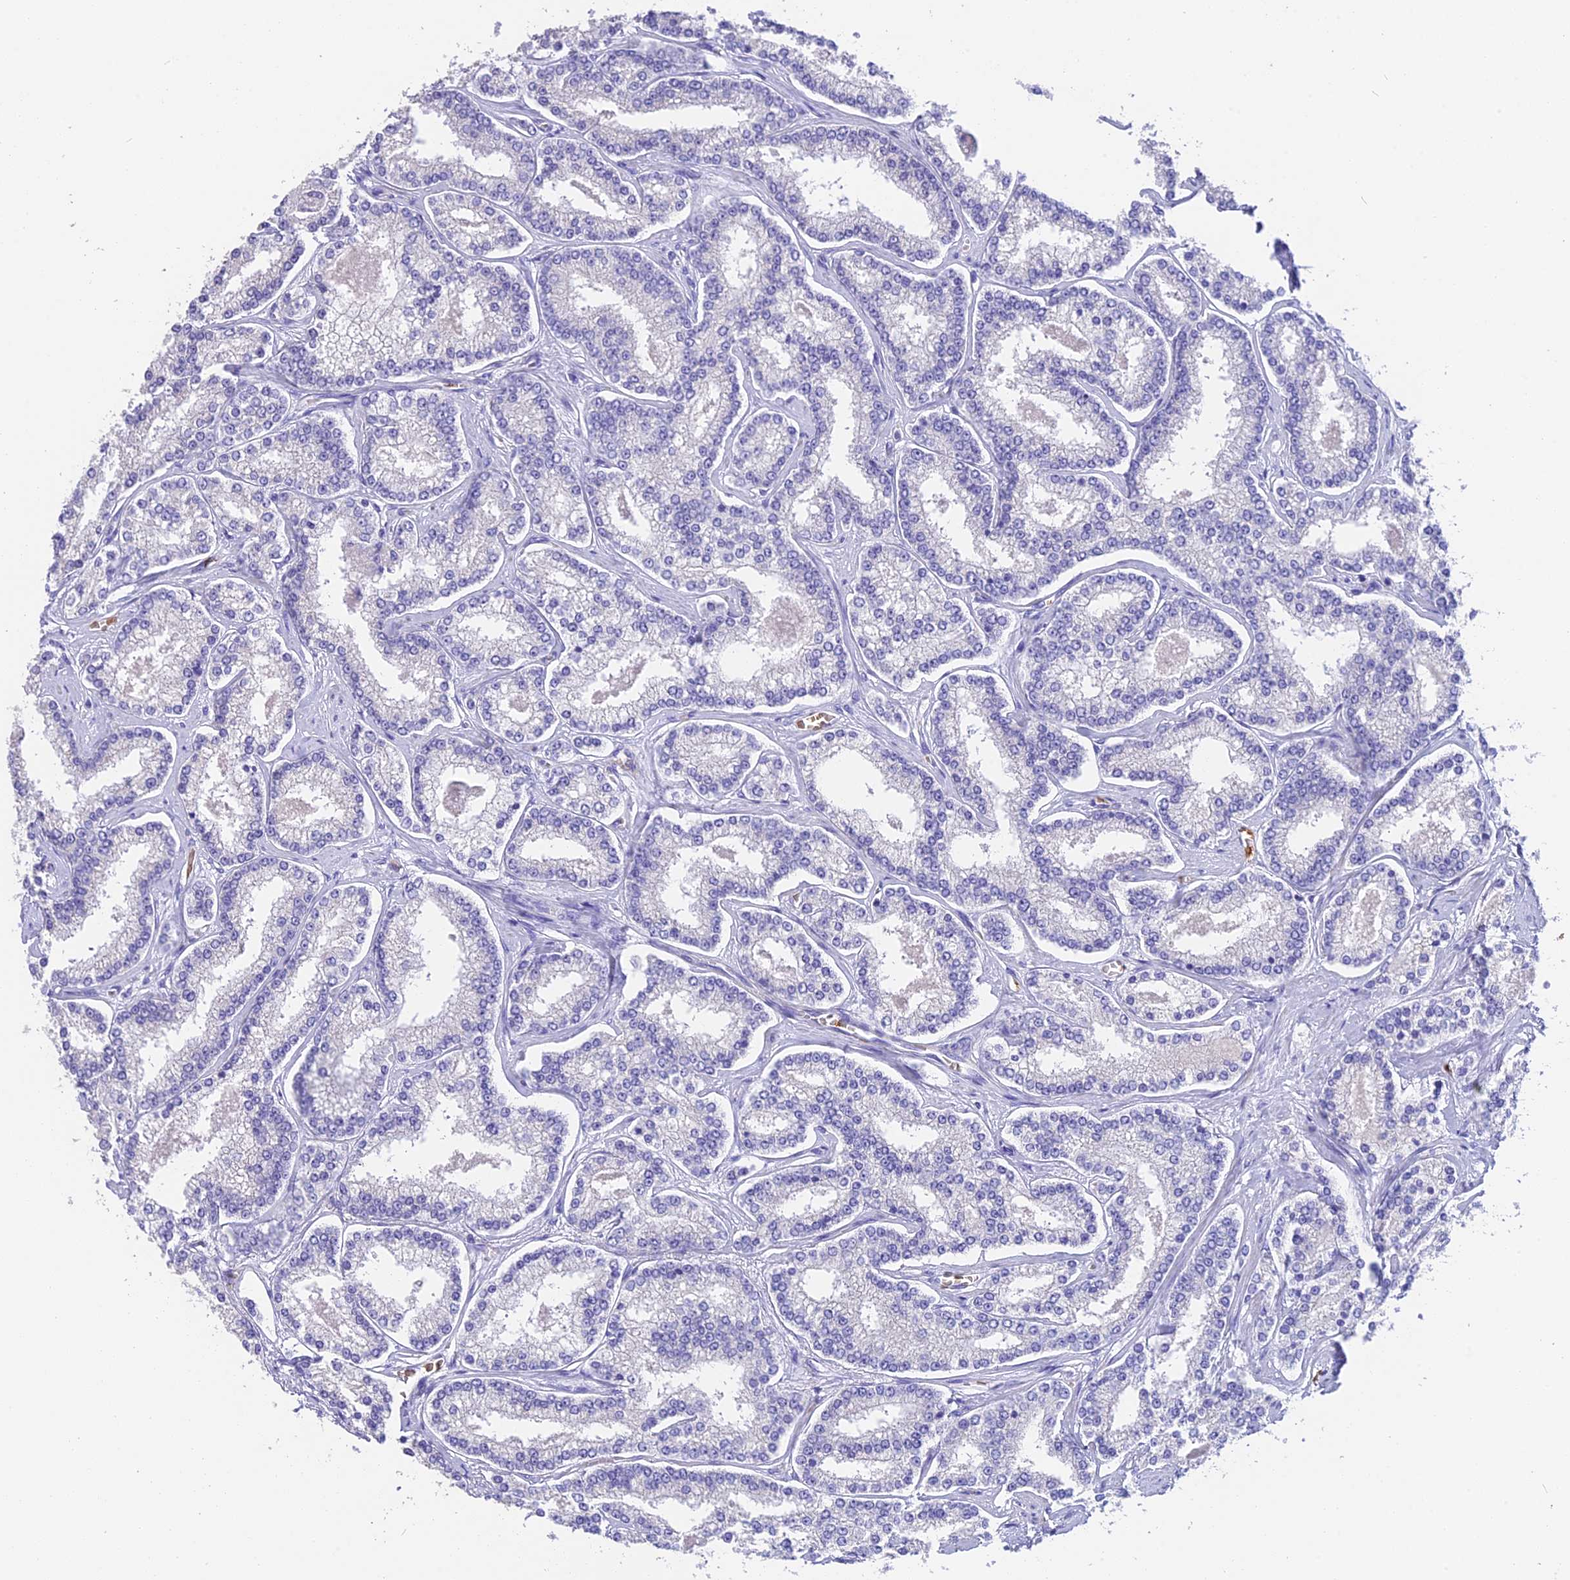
{"staining": {"intensity": "negative", "quantity": "none", "location": "none"}, "tissue": "prostate cancer", "cell_type": "Tumor cells", "image_type": "cancer", "snomed": [{"axis": "morphology", "description": "Normal tissue, NOS"}, {"axis": "morphology", "description": "Adenocarcinoma, High grade"}, {"axis": "topography", "description": "Prostate"}], "caption": "Protein analysis of prostate adenocarcinoma (high-grade) demonstrates no significant staining in tumor cells.", "gene": "TNNC2", "patient": {"sex": "male", "age": 83}}